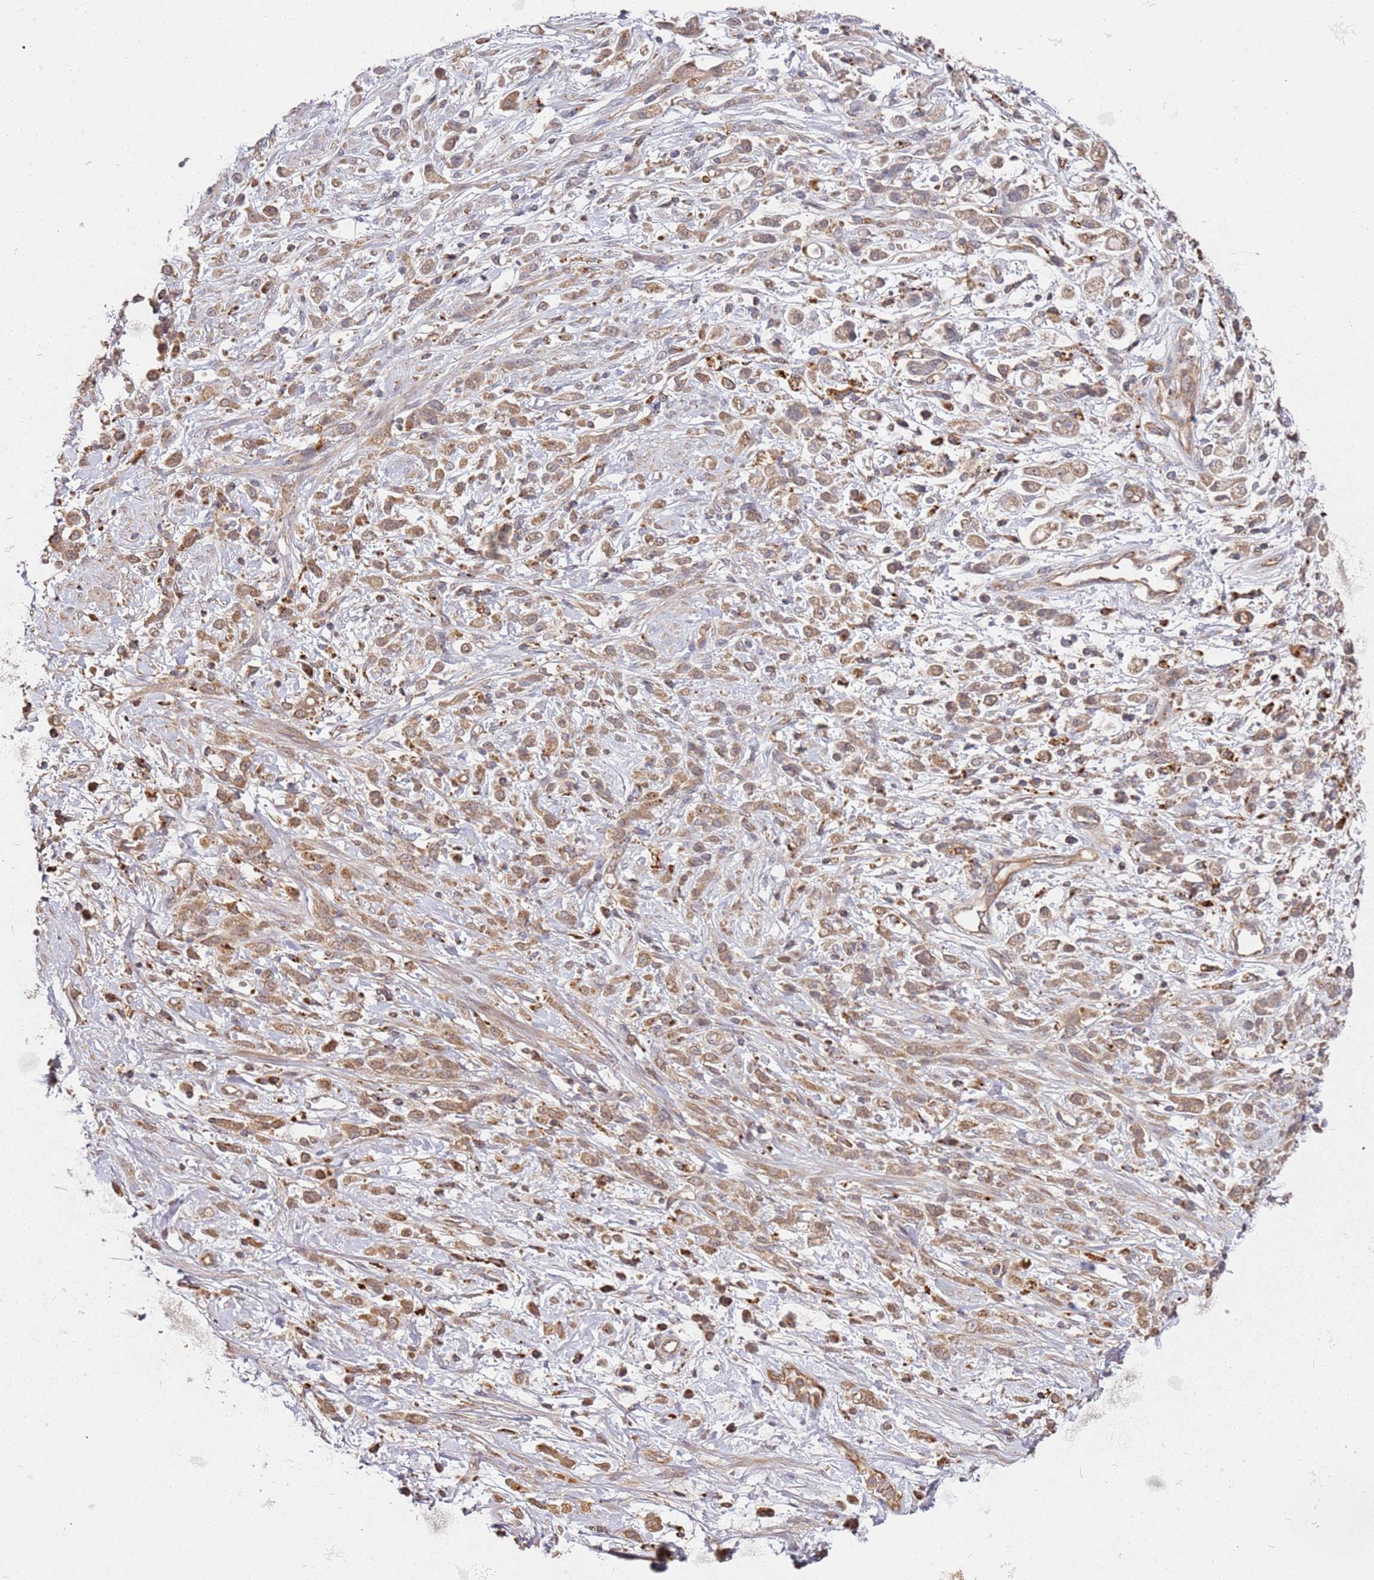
{"staining": {"intensity": "moderate", "quantity": ">75%", "location": "cytoplasmic/membranous"}, "tissue": "stomach cancer", "cell_type": "Tumor cells", "image_type": "cancer", "snomed": [{"axis": "morphology", "description": "Adenocarcinoma, NOS"}, {"axis": "topography", "description": "Stomach"}], "caption": "Stomach cancer stained for a protein (brown) reveals moderate cytoplasmic/membranous positive positivity in approximately >75% of tumor cells.", "gene": "SCGB2B2", "patient": {"sex": "female", "age": 60}}